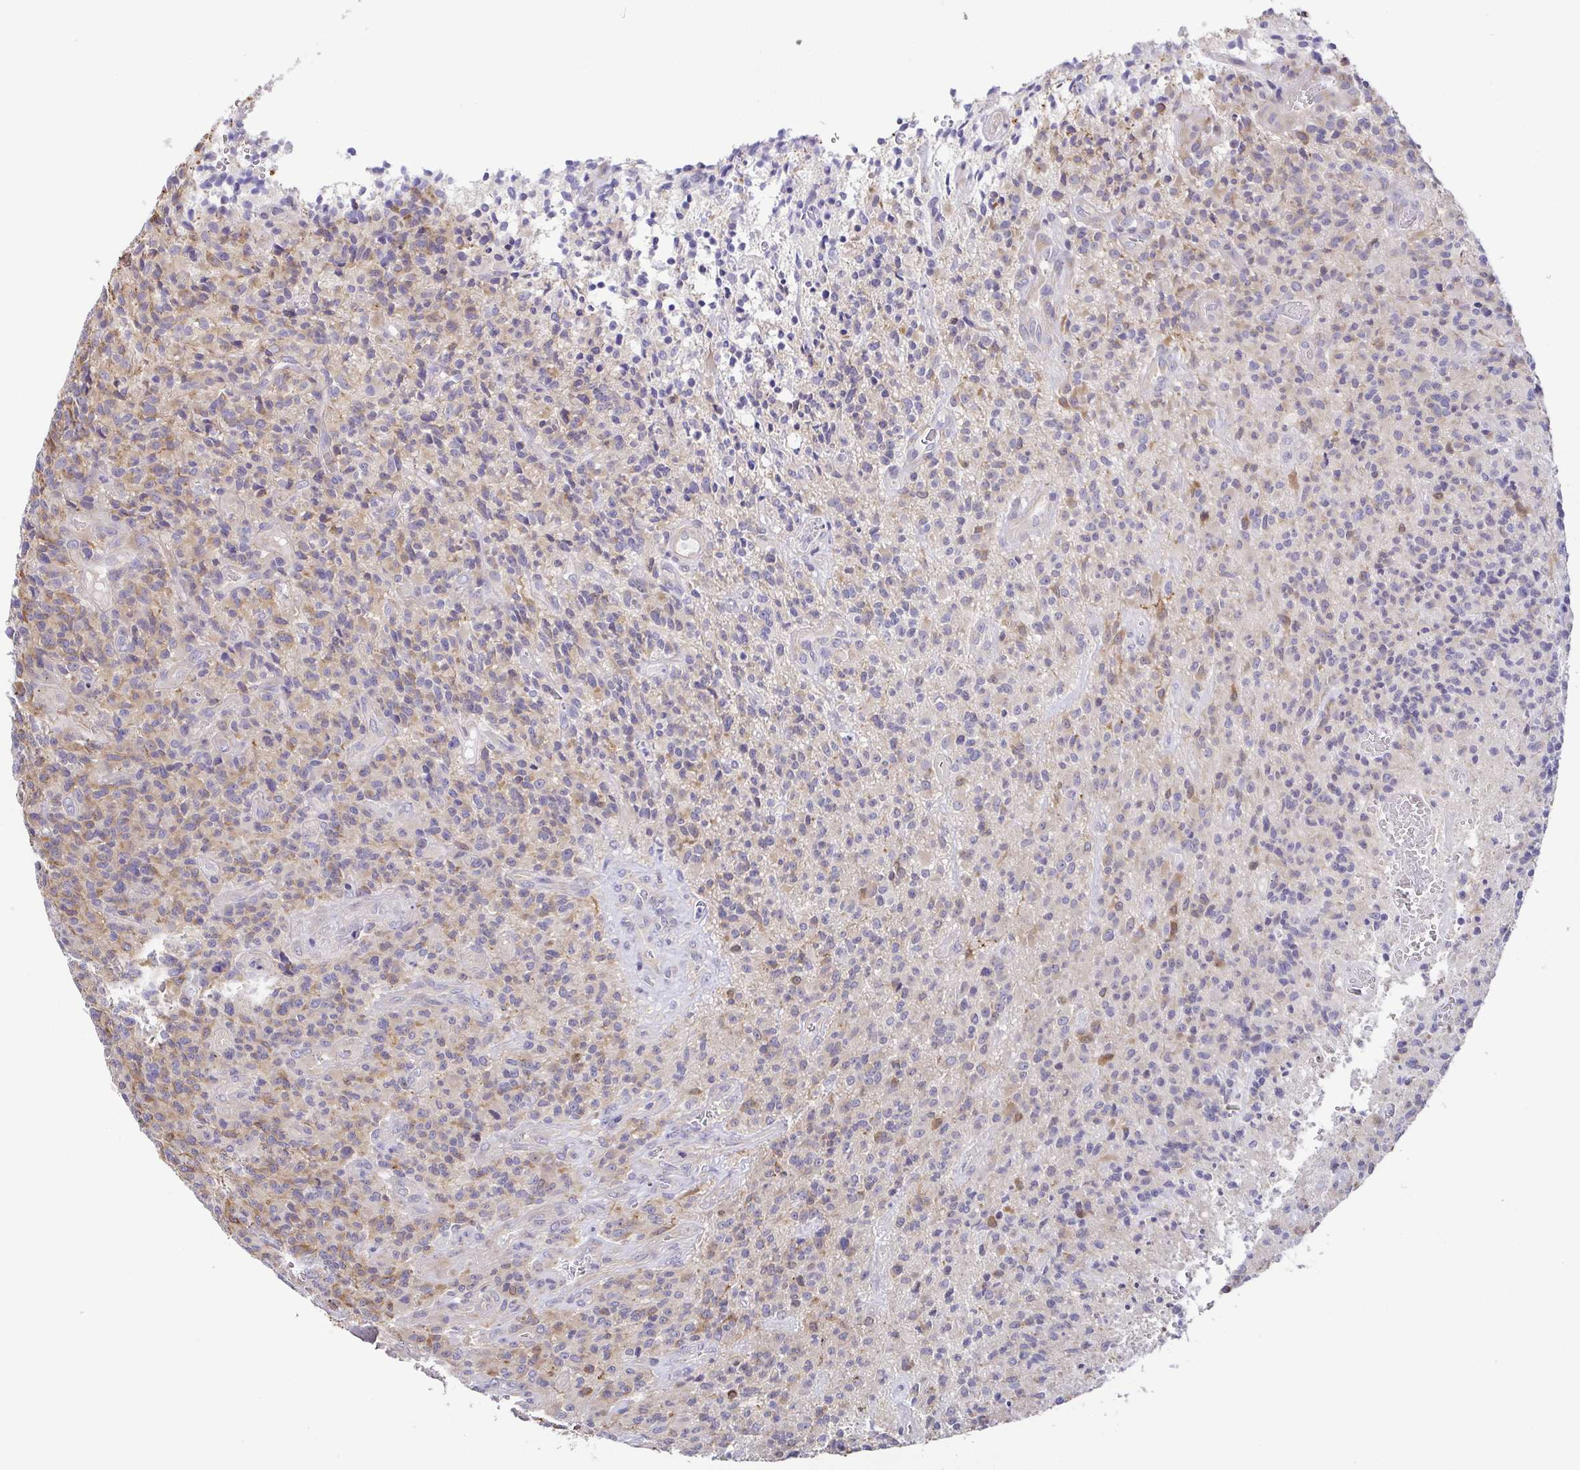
{"staining": {"intensity": "weak", "quantity": "<25%", "location": "cytoplasmic/membranous"}, "tissue": "glioma", "cell_type": "Tumor cells", "image_type": "cancer", "snomed": [{"axis": "morphology", "description": "Glioma, malignant, High grade"}, {"axis": "topography", "description": "Brain"}], "caption": "Tumor cells show no significant positivity in glioma.", "gene": "EIF3D", "patient": {"sex": "male", "age": 76}}